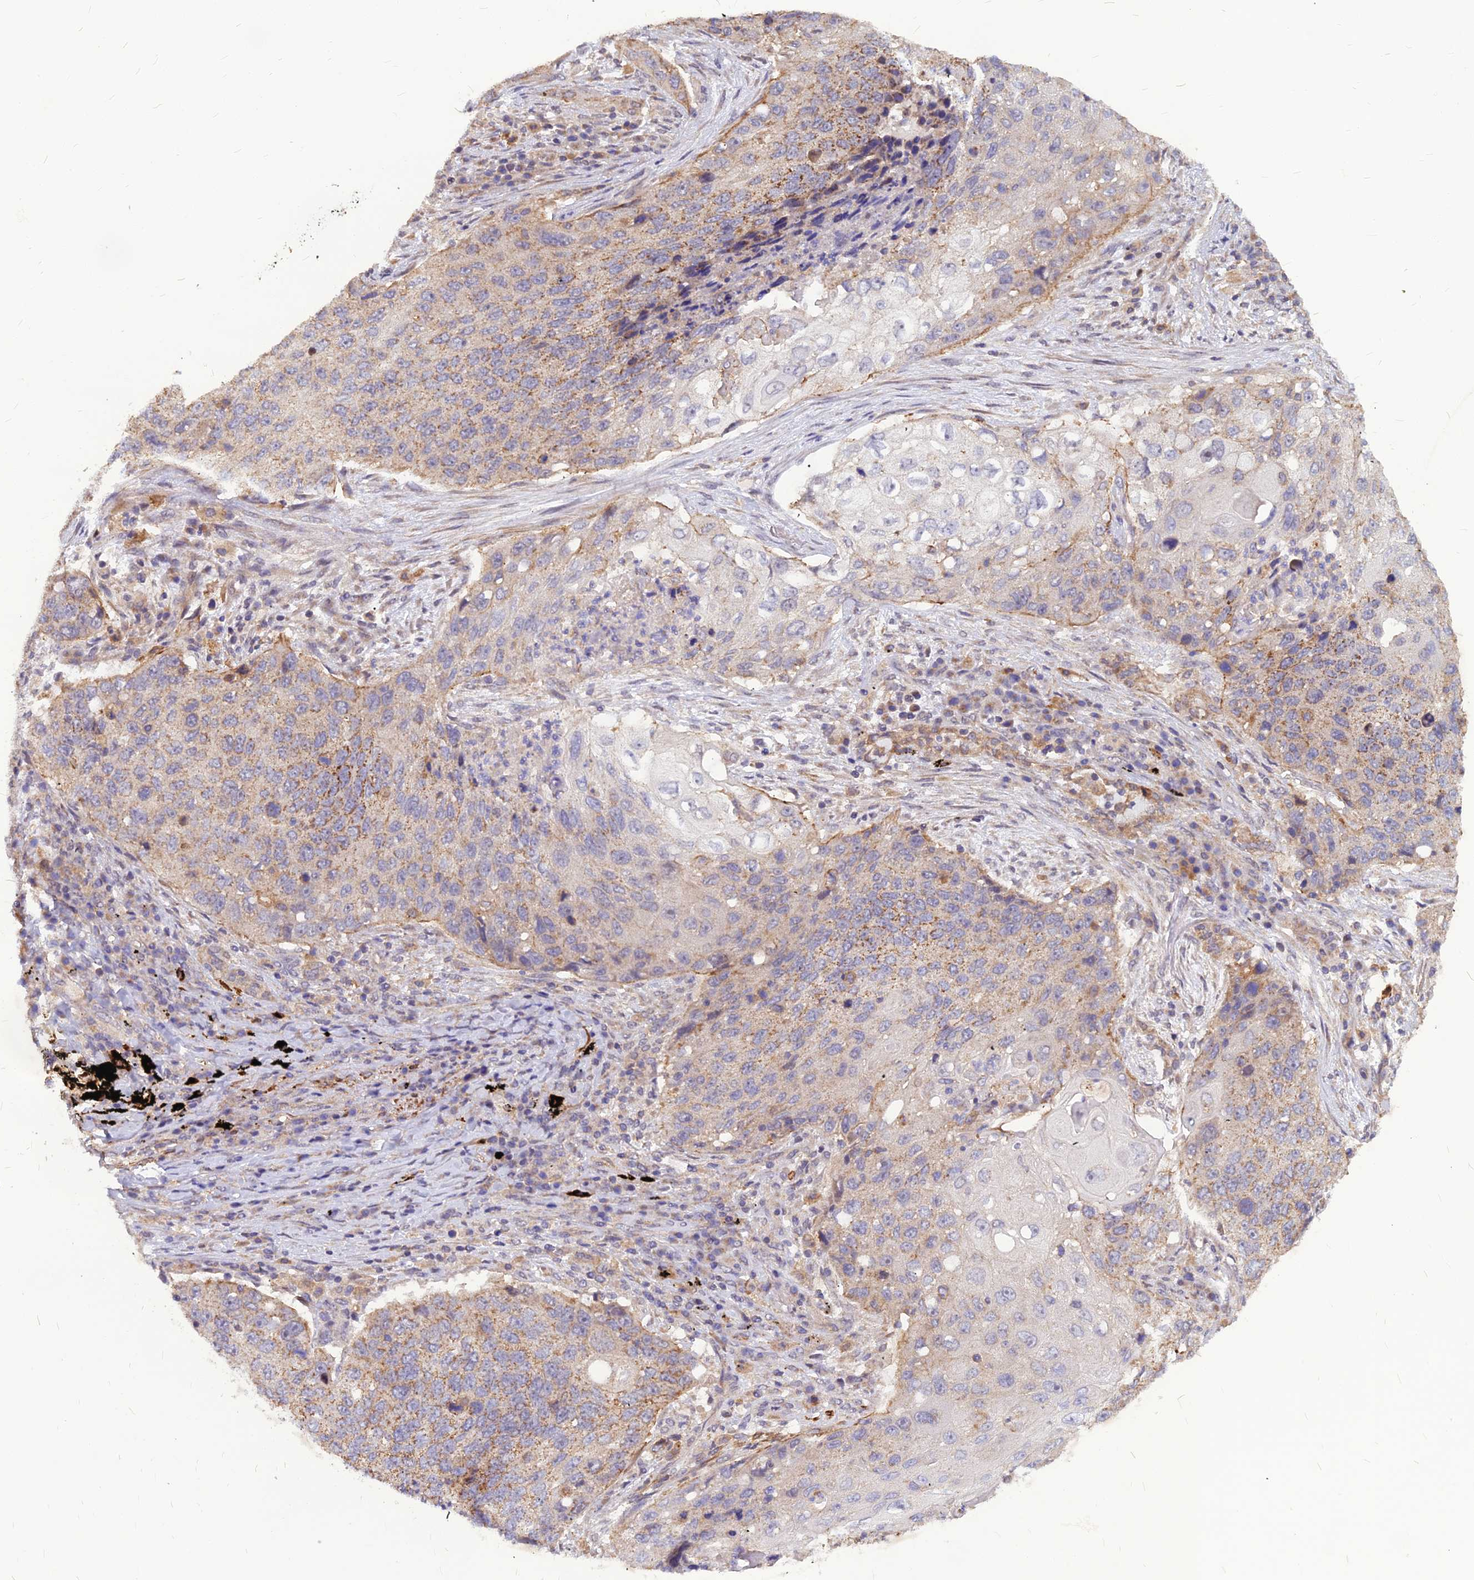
{"staining": {"intensity": "moderate", "quantity": "25%-75%", "location": "cytoplasmic/membranous"}, "tissue": "lung cancer", "cell_type": "Tumor cells", "image_type": "cancer", "snomed": [{"axis": "morphology", "description": "Squamous cell carcinoma, NOS"}, {"axis": "topography", "description": "Lung"}], "caption": "Lung squamous cell carcinoma stained for a protein exhibits moderate cytoplasmic/membranous positivity in tumor cells. (Brightfield microscopy of DAB IHC at high magnification).", "gene": "LEKR1", "patient": {"sex": "female", "age": 63}}